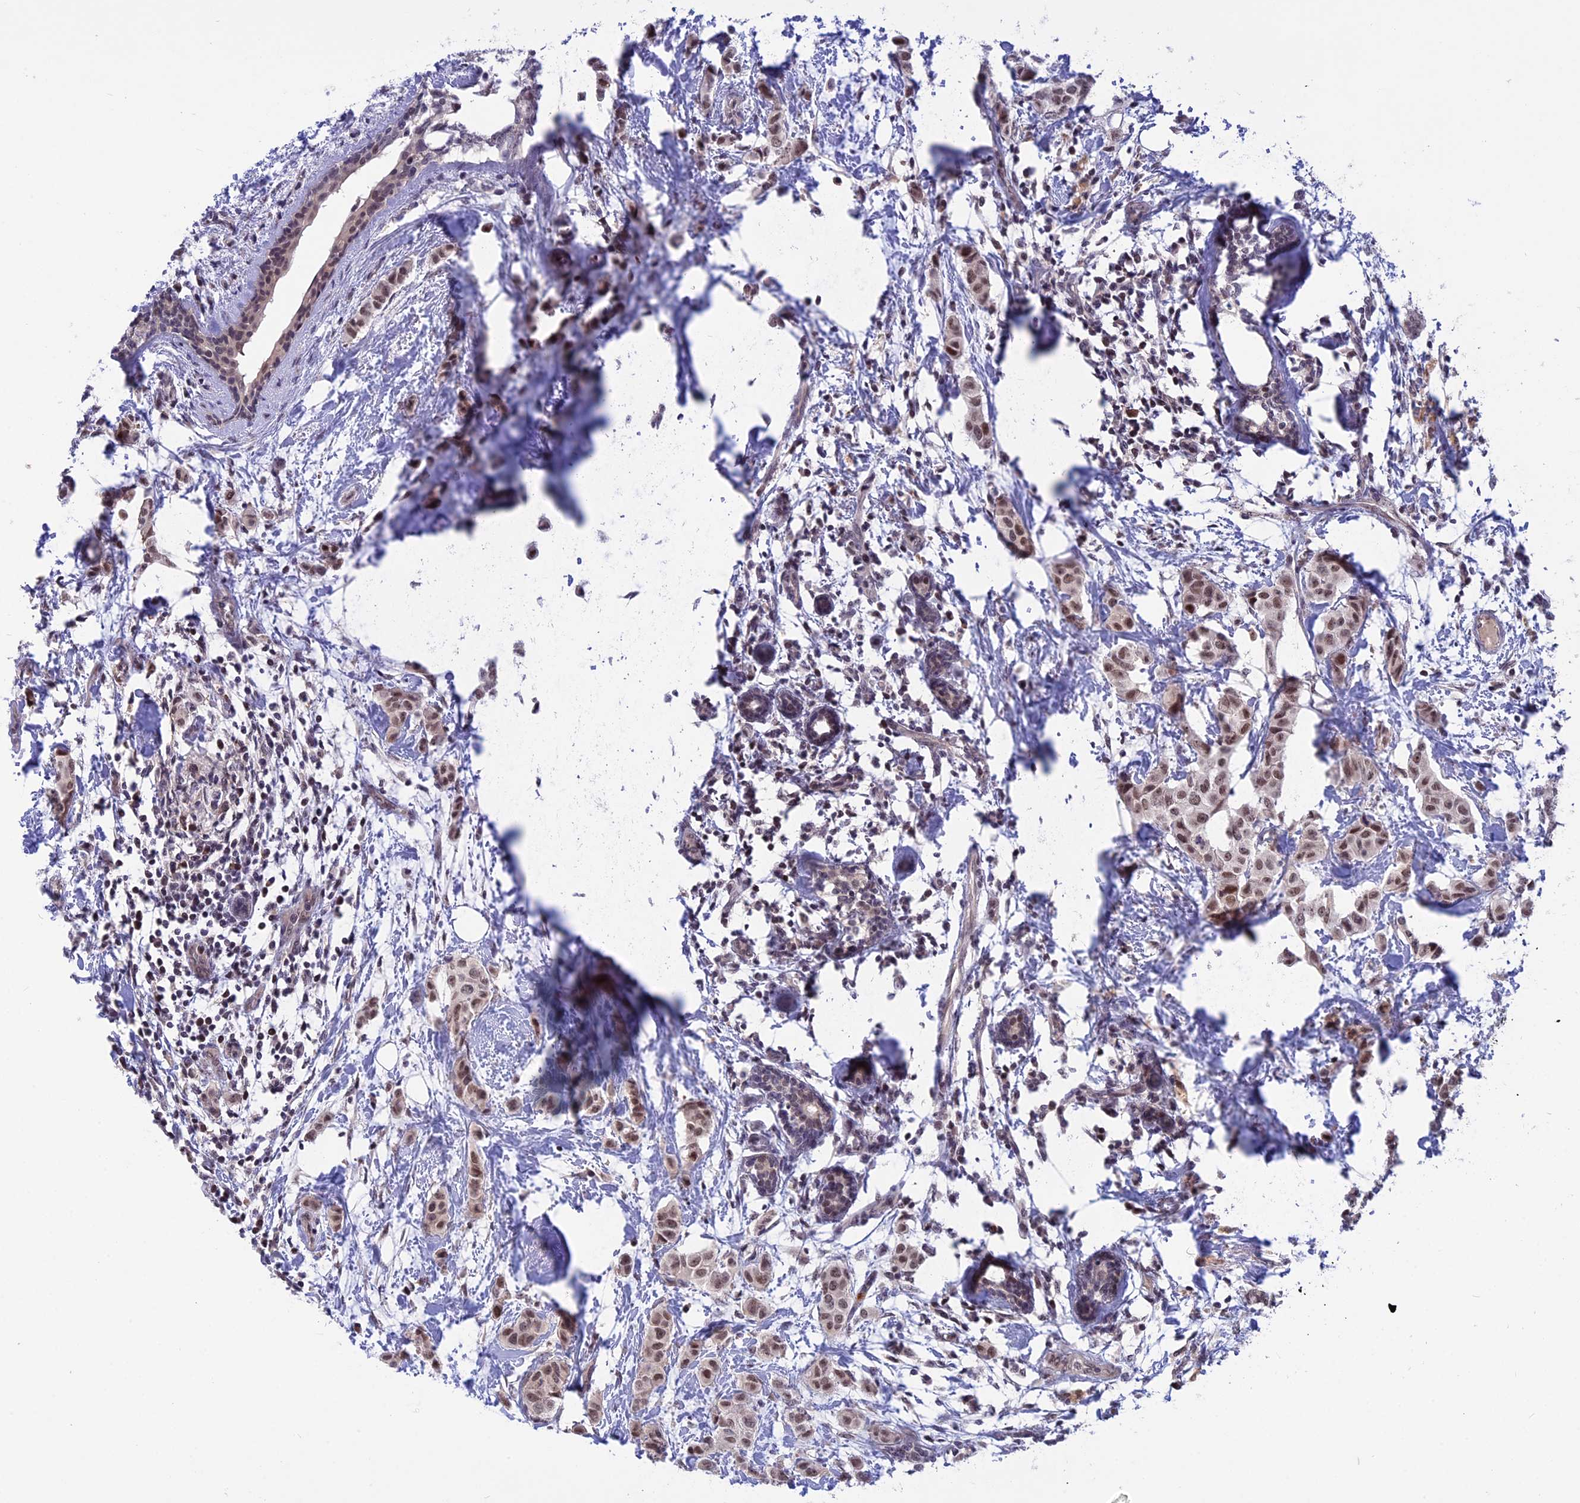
{"staining": {"intensity": "moderate", "quantity": ">75%", "location": "nuclear"}, "tissue": "breast cancer", "cell_type": "Tumor cells", "image_type": "cancer", "snomed": [{"axis": "morphology", "description": "Duct carcinoma"}, {"axis": "topography", "description": "Breast"}], "caption": "IHC (DAB (3,3'-diaminobenzidine)) staining of human breast cancer (infiltrating ductal carcinoma) exhibits moderate nuclear protein positivity in approximately >75% of tumor cells. The protein is shown in brown color, while the nuclei are stained blue.", "gene": "POLR2C", "patient": {"sex": "female", "age": 40}}